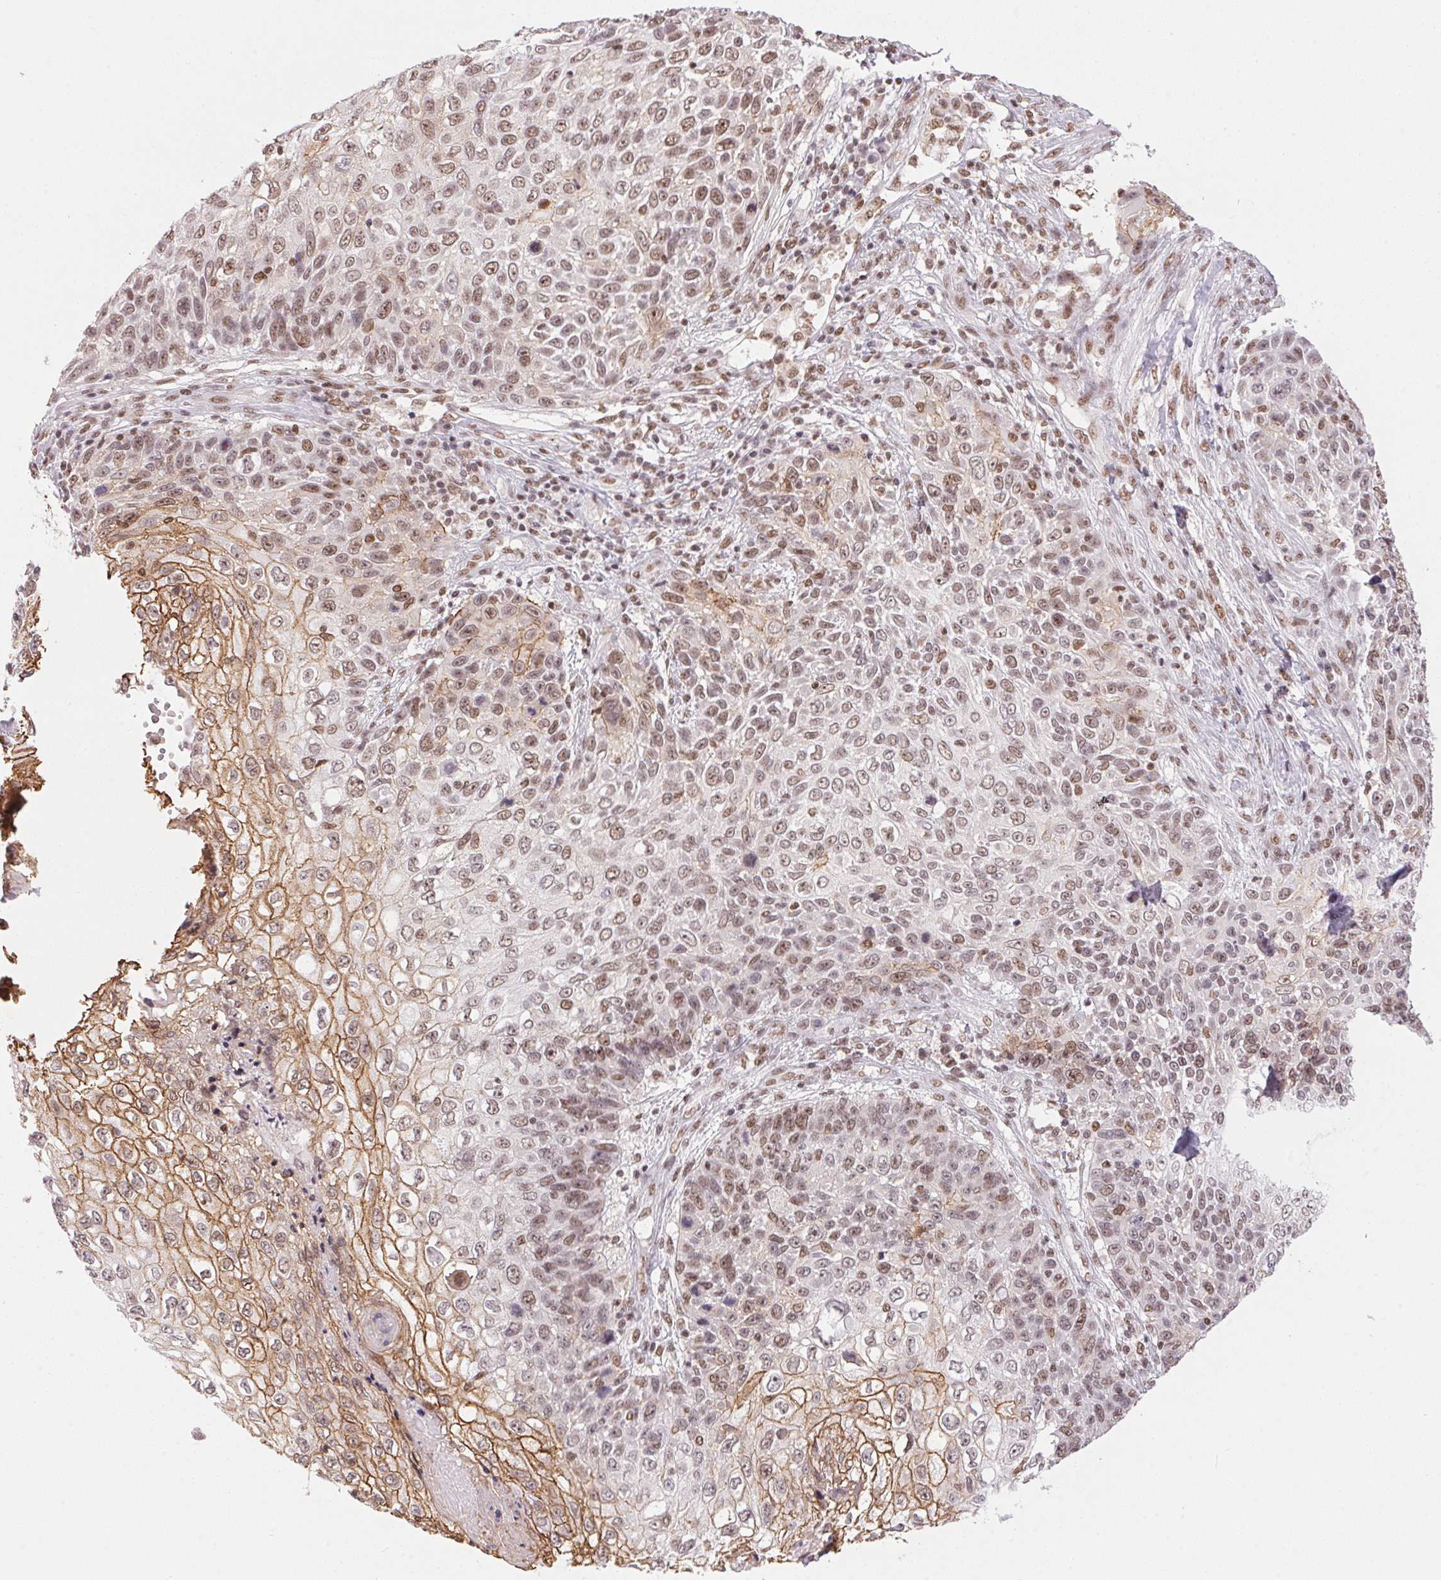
{"staining": {"intensity": "moderate", "quantity": ">75%", "location": "cytoplasmic/membranous,nuclear"}, "tissue": "skin cancer", "cell_type": "Tumor cells", "image_type": "cancer", "snomed": [{"axis": "morphology", "description": "Squamous cell carcinoma, NOS"}, {"axis": "topography", "description": "Skin"}], "caption": "An immunohistochemistry (IHC) image of tumor tissue is shown. Protein staining in brown shows moderate cytoplasmic/membranous and nuclear positivity in squamous cell carcinoma (skin) within tumor cells.", "gene": "NFE2L1", "patient": {"sex": "male", "age": 92}}